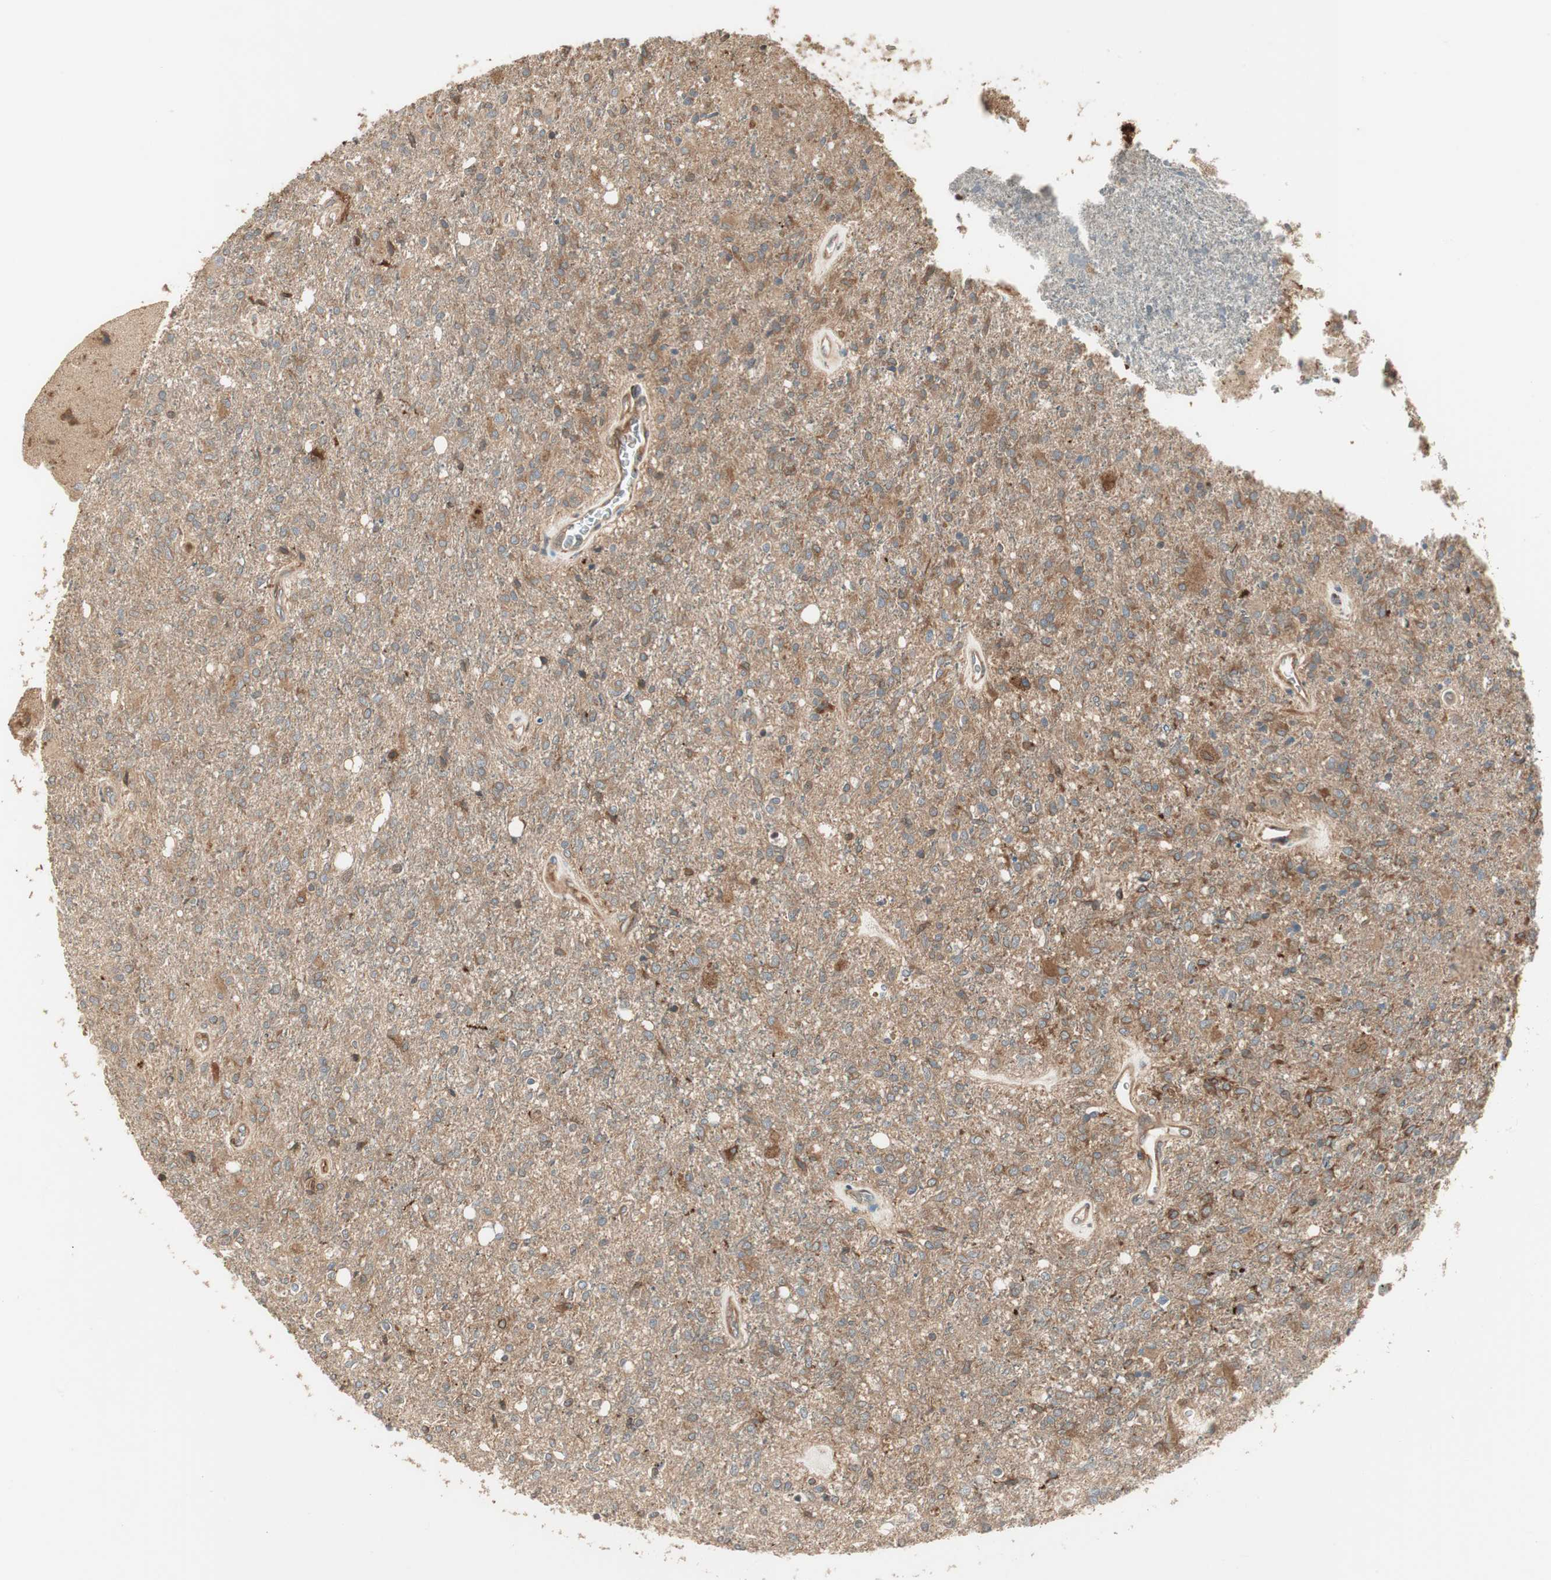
{"staining": {"intensity": "moderate", "quantity": ">75%", "location": "cytoplasmic/membranous"}, "tissue": "glioma", "cell_type": "Tumor cells", "image_type": "cancer", "snomed": [{"axis": "morphology", "description": "Normal tissue, NOS"}, {"axis": "morphology", "description": "Glioma, malignant, High grade"}, {"axis": "topography", "description": "Cerebral cortex"}], "caption": "Malignant glioma (high-grade) was stained to show a protein in brown. There is medium levels of moderate cytoplasmic/membranous positivity in about >75% of tumor cells. (DAB (3,3'-diaminobenzidine) IHC, brown staining for protein, blue staining for nuclei).", "gene": "PRKG1", "patient": {"sex": "male", "age": 77}}